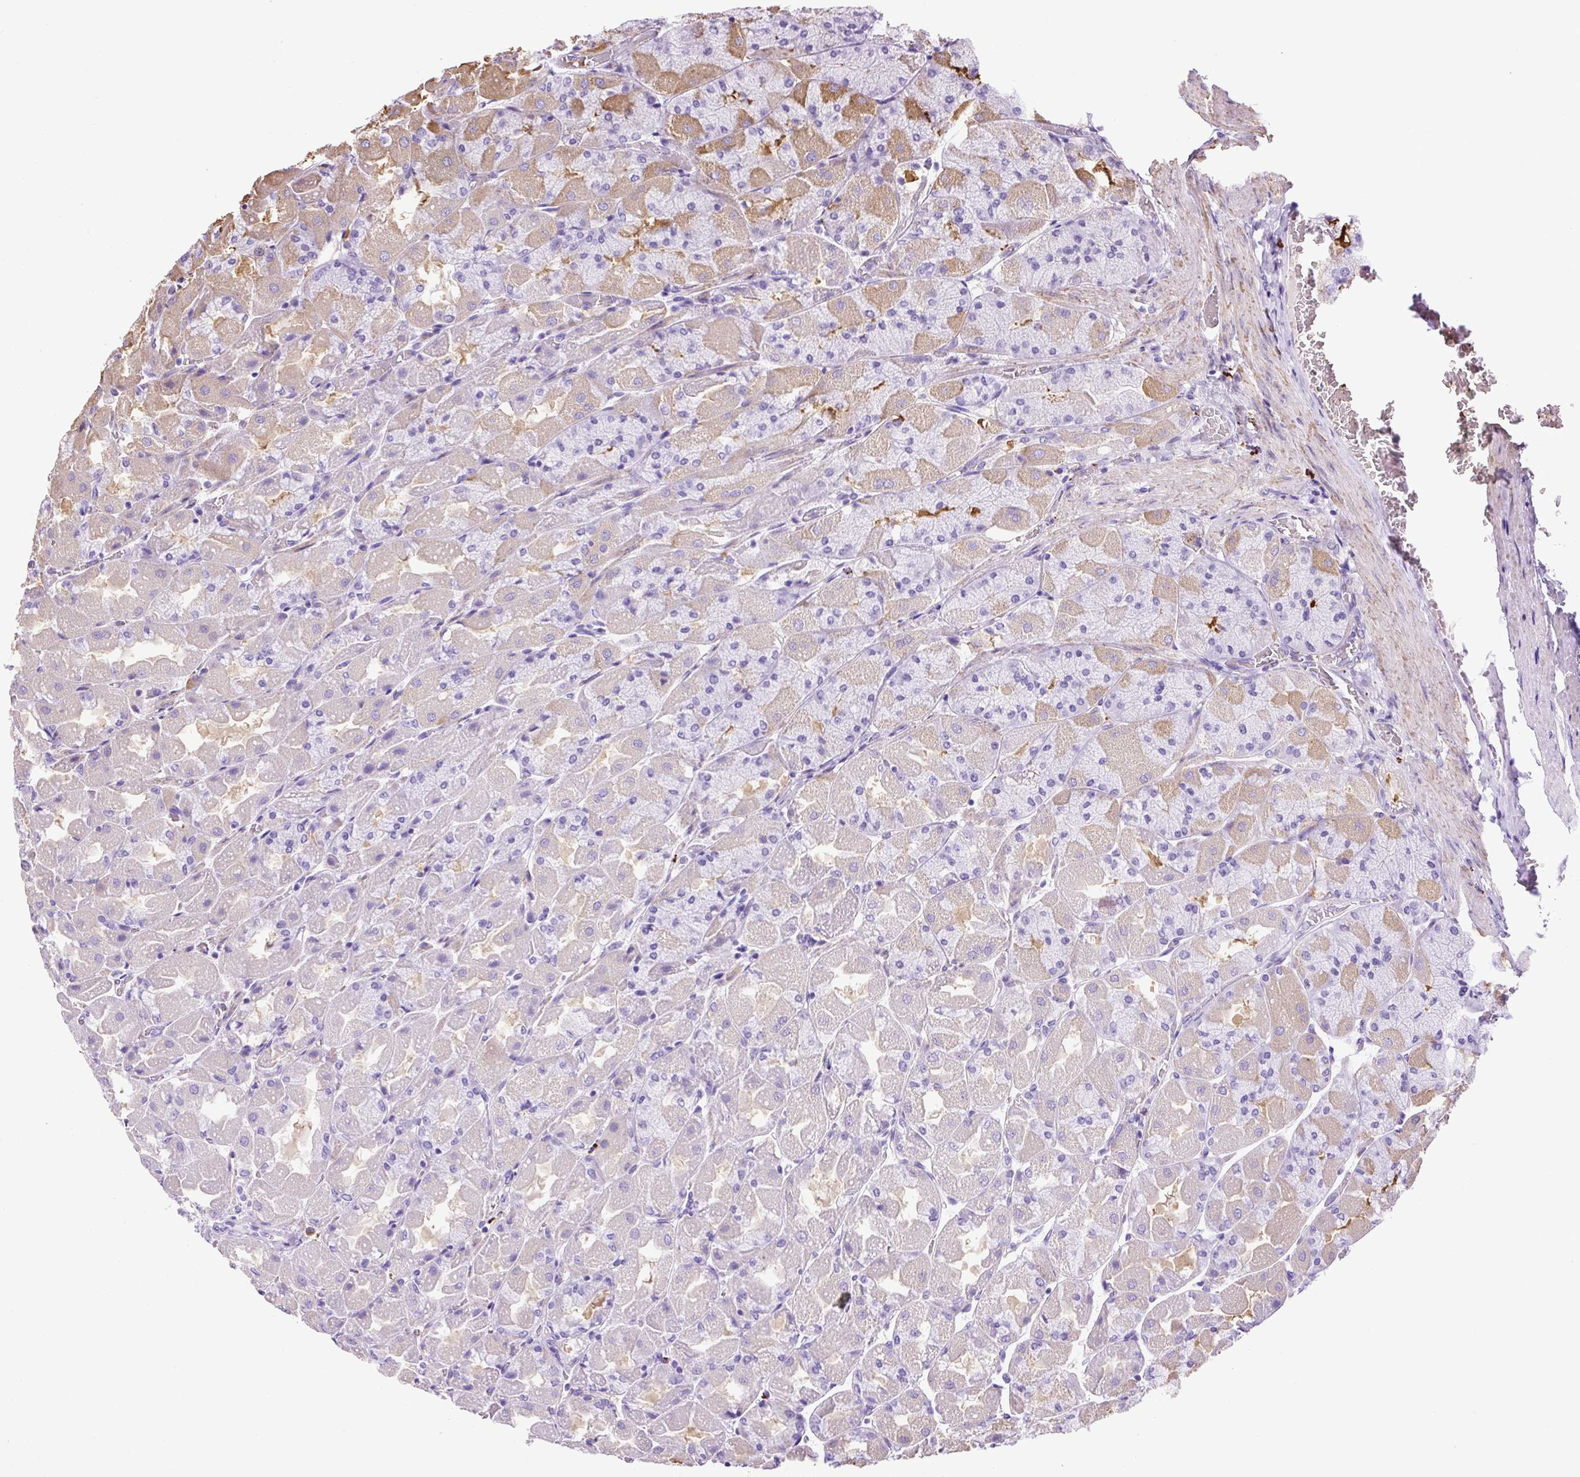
{"staining": {"intensity": "moderate", "quantity": "<25%", "location": "cytoplasmic/membranous"}, "tissue": "stomach", "cell_type": "Glandular cells", "image_type": "normal", "snomed": [{"axis": "morphology", "description": "Normal tissue, NOS"}, {"axis": "topography", "description": "Stomach"}], "caption": "This image displays immunohistochemistry (IHC) staining of unremarkable human stomach, with low moderate cytoplasmic/membranous positivity in about <25% of glandular cells.", "gene": "VWA7", "patient": {"sex": "female", "age": 61}}